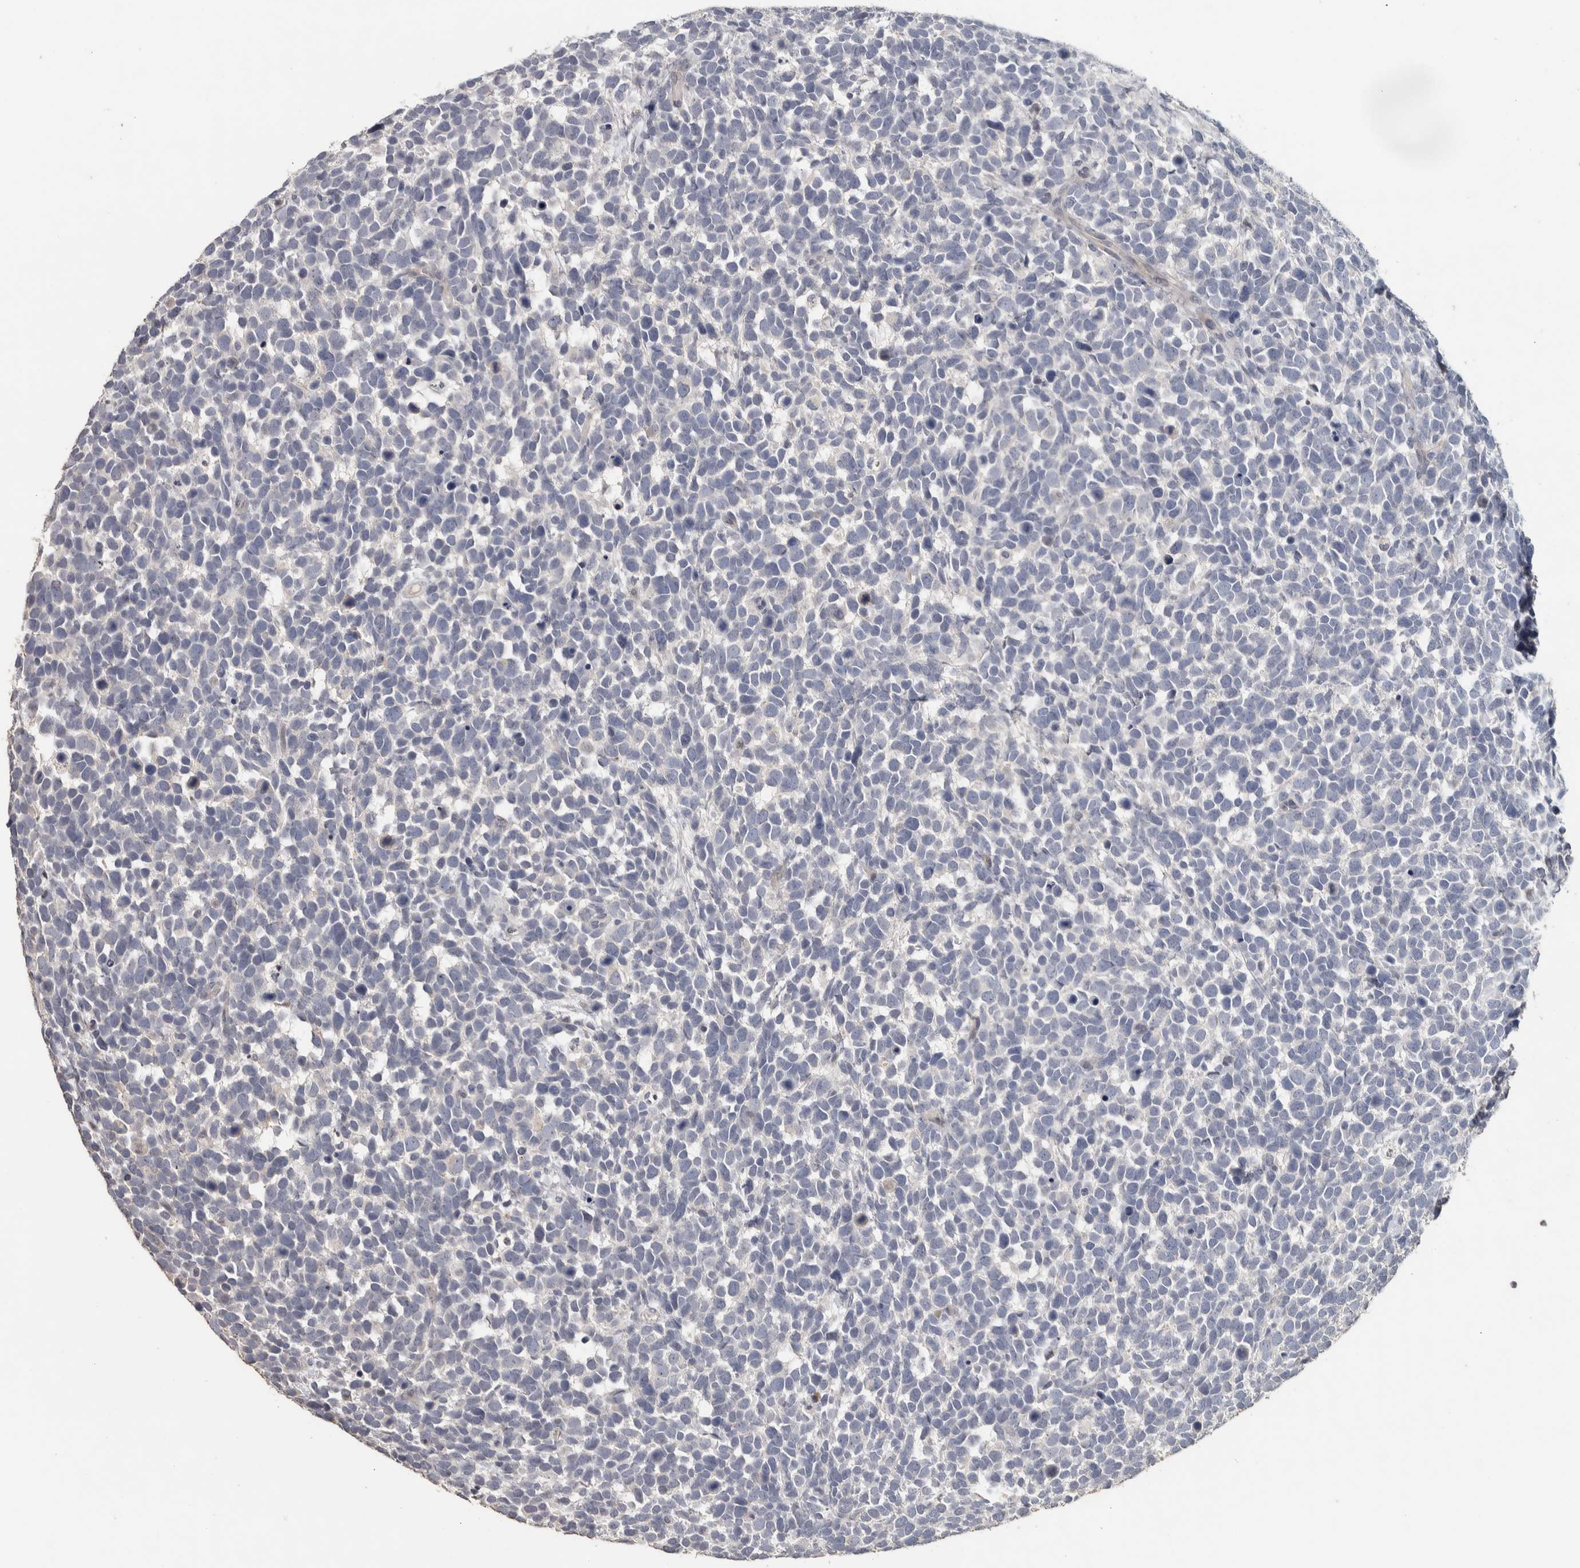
{"staining": {"intensity": "negative", "quantity": "none", "location": "none"}, "tissue": "urothelial cancer", "cell_type": "Tumor cells", "image_type": "cancer", "snomed": [{"axis": "morphology", "description": "Urothelial carcinoma, High grade"}, {"axis": "topography", "description": "Urinary bladder"}], "caption": "DAB (3,3'-diaminobenzidine) immunohistochemical staining of human urothelial cancer displays no significant staining in tumor cells.", "gene": "NECAB1", "patient": {"sex": "female", "age": 82}}